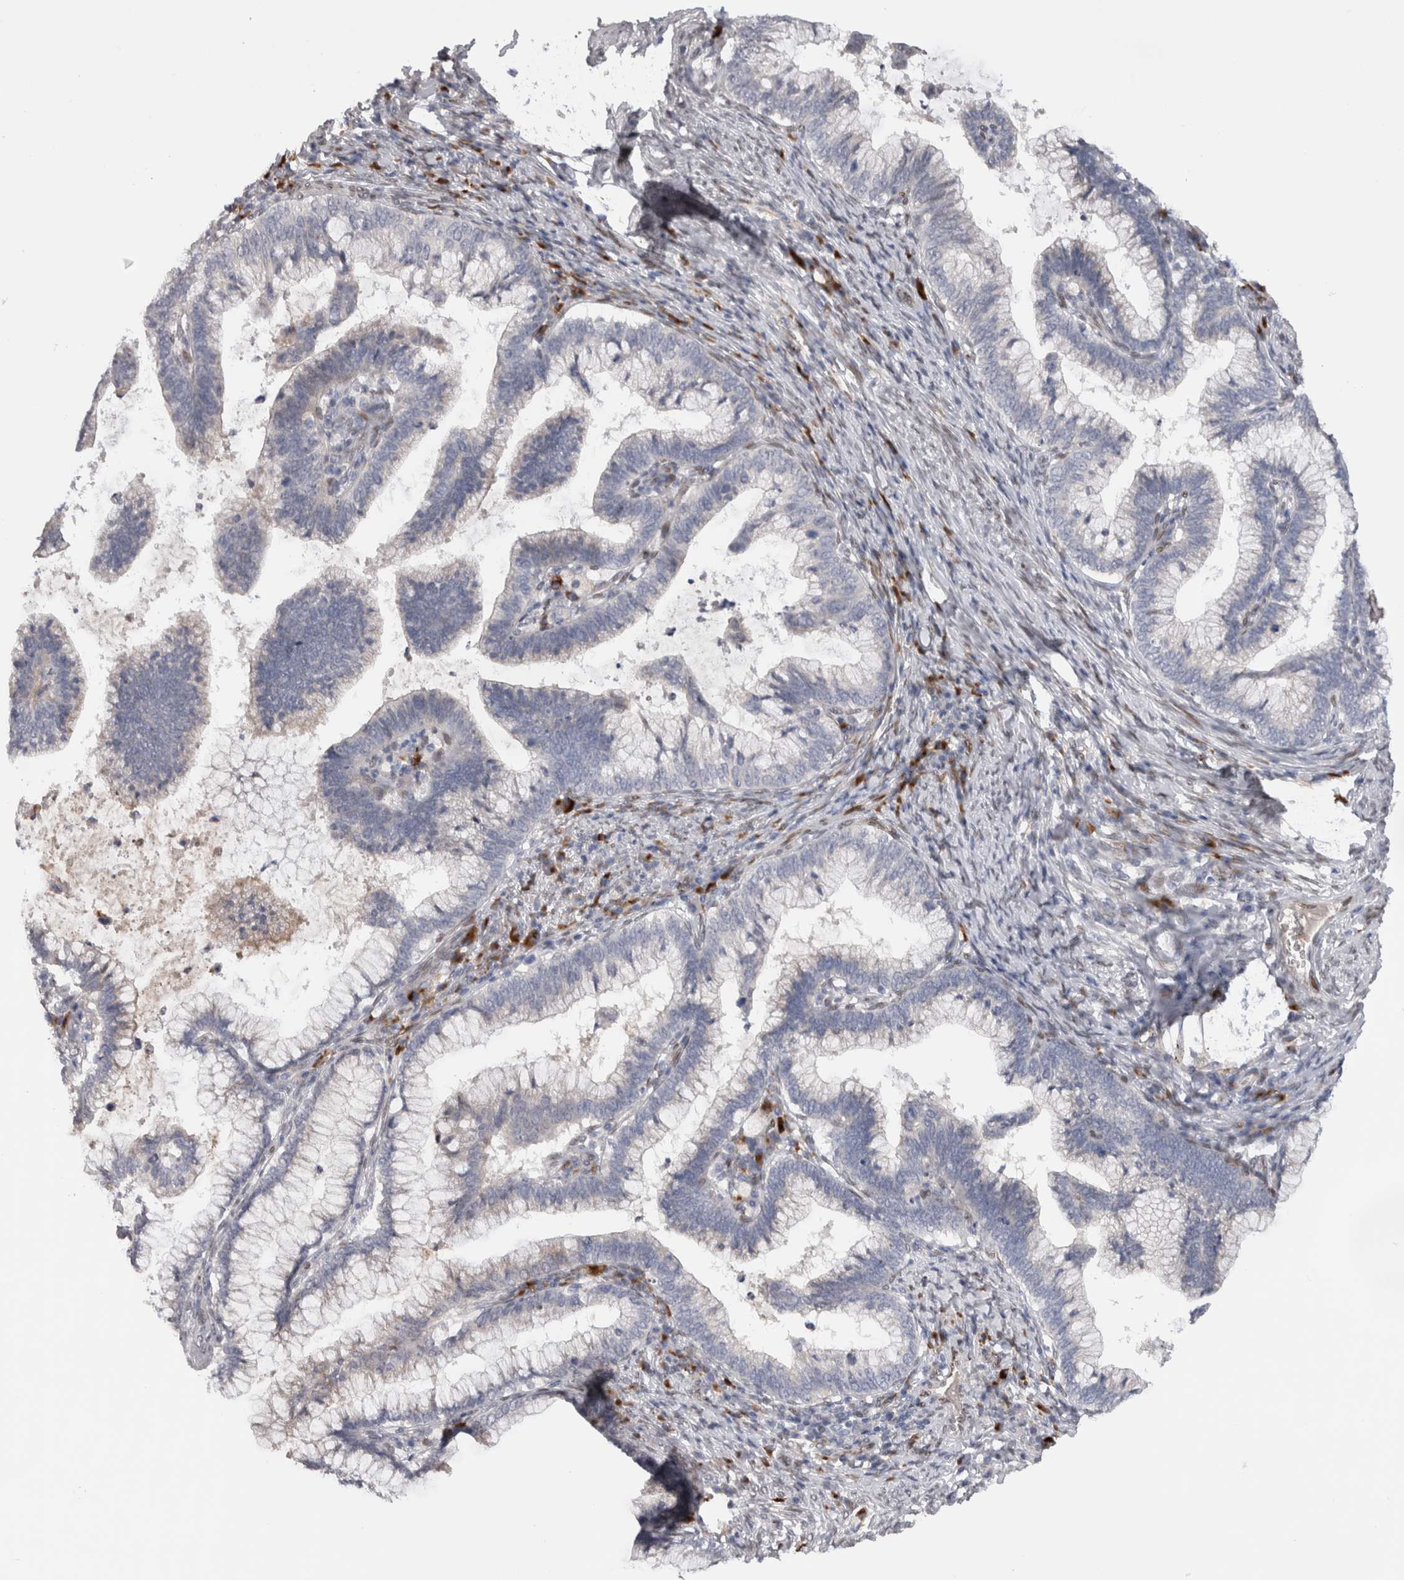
{"staining": {"intensity": "negative", "quantity": "none", "location": "none"}, "tissue": "cervical cancer", "cell_type": "Tumor cells", "image_type": "cancer", "snomed": [{"axis": "morphology", "description": "Adenocarcinoma, NOS"}, {"axis": "topography", "description": "Cervix"}], "caption": "Tumor cells are negative for brown protein staining in cervical cancer. (DAB (3,3'-diaminobenzidine) immunohistochemistry (IHC) with hematoxylin counter stain).", "gene": "DMTN", "patient": {"sex": "female", "age": 36}}